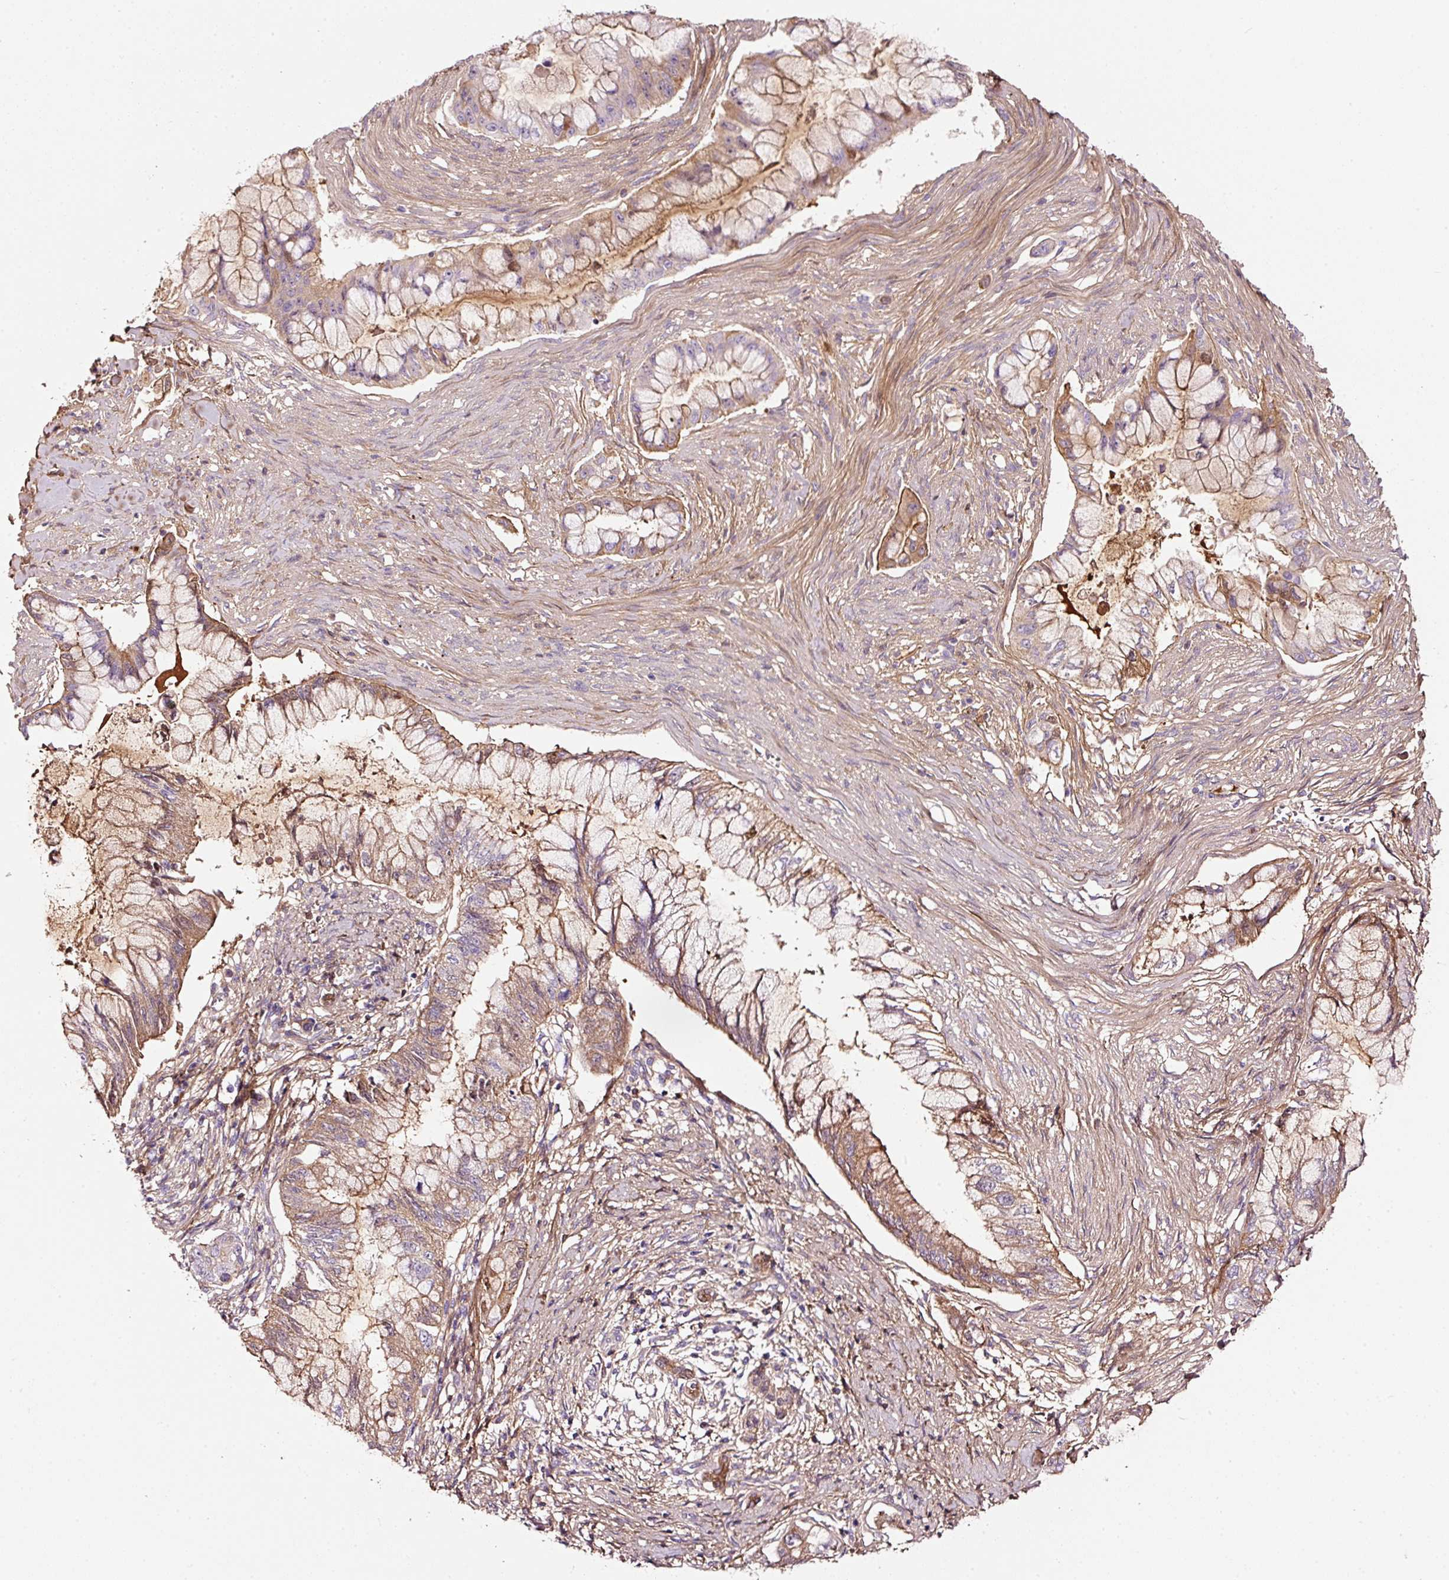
{"staining": {"intensity": "moderate", "quantity": "25%-75%", "location": "cytoplasmic/membranous"}, "tissue": "pancreatic cancer", "cell_type": "Tumor cells", "image_type": "cancer", "snomed": [{"axis": "morphology", "description": "Adenocarcinoma, NOS"}, {"axis": "topography", "description": "Pancreas"}], "caption": "Protein expression analysis of adenocarcinoma (pancreatic) demonstrates moderate cytoplasmic/membranous expression in about 25%-75% of tumor cells.", "gene": "SOS2", "patient": {"sex": "male", "age": 48}}